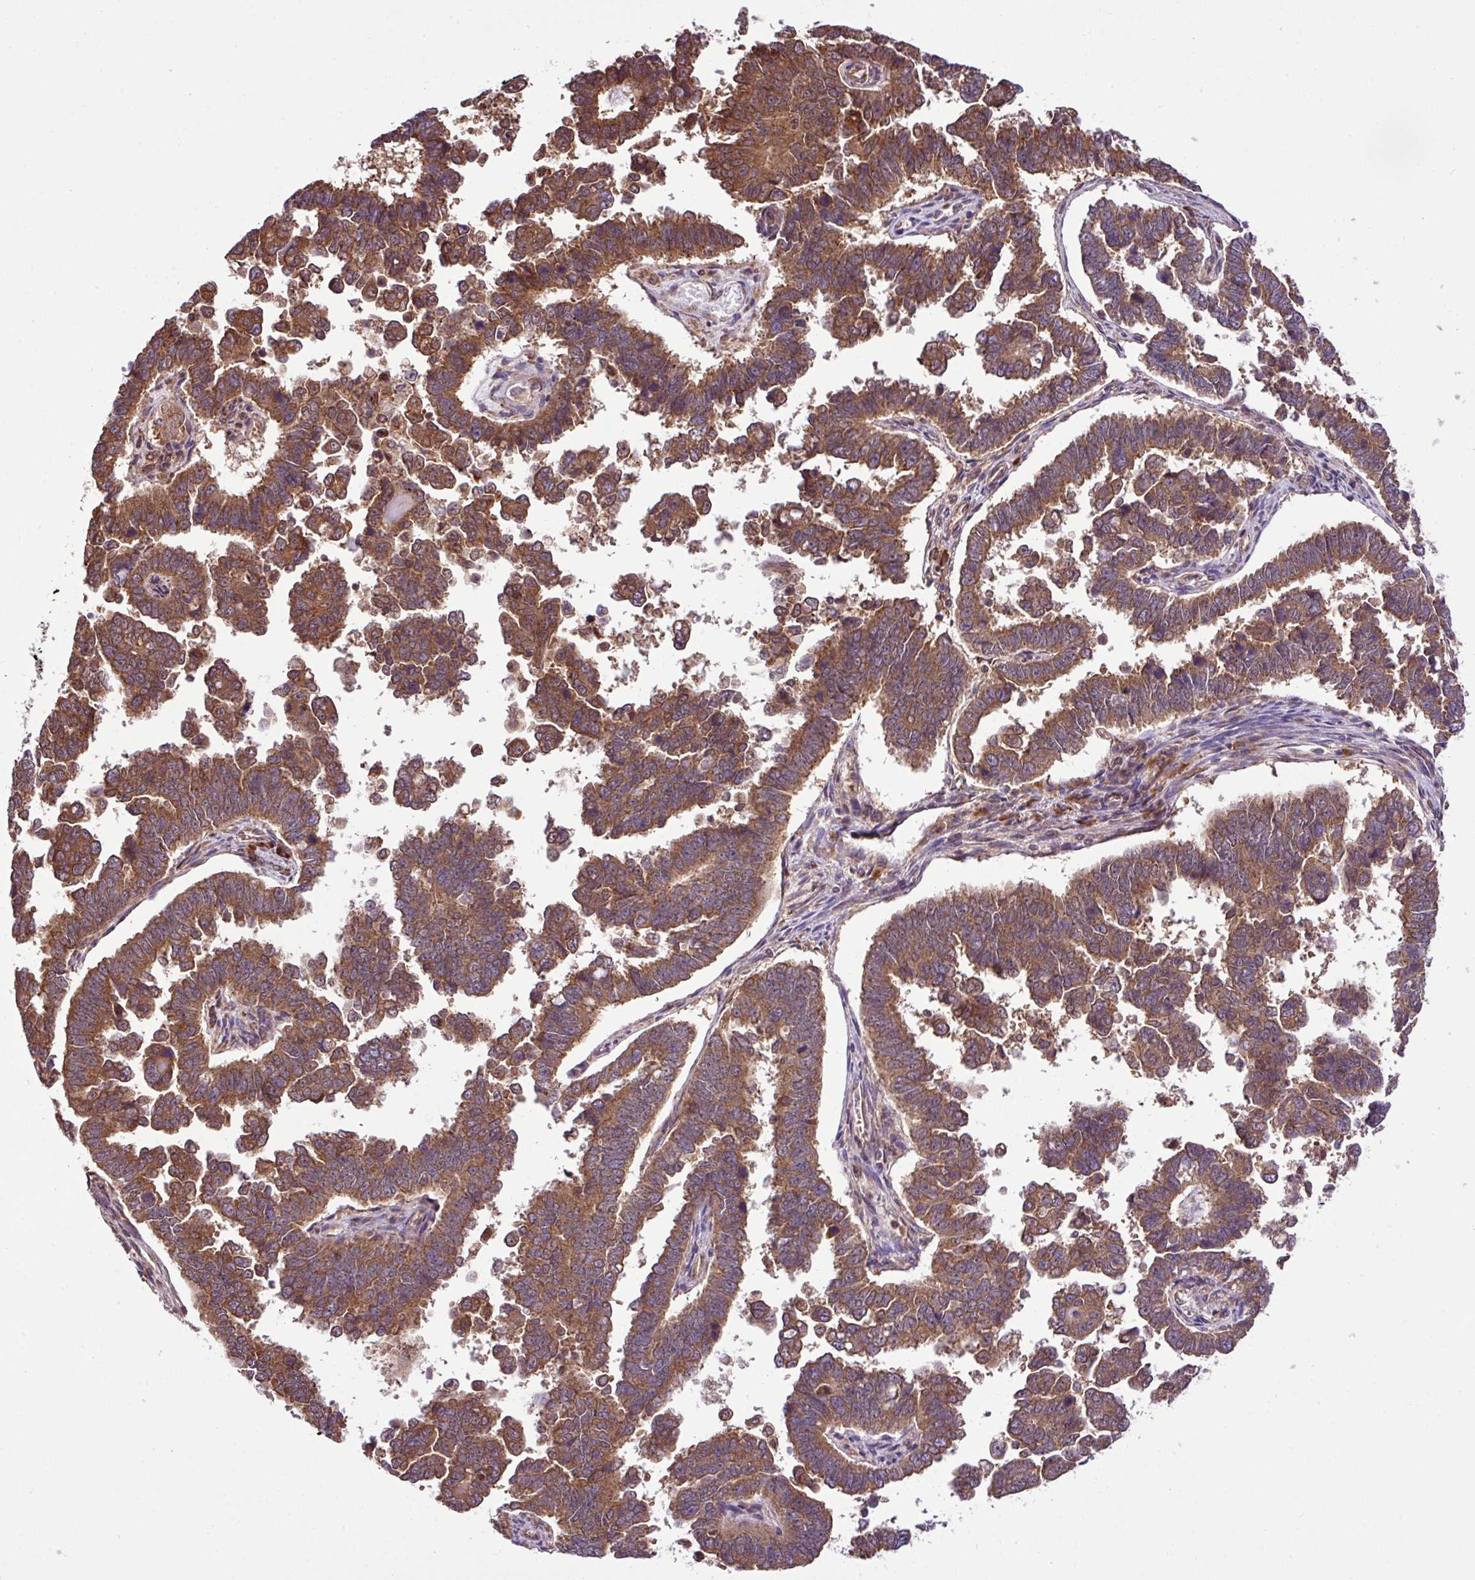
{"staining": {"intensity": "moderate", "quantity": ">75%", "location": "cytoplasmic/membranous"}, "tissue": "endometrial cancer", "cell_type": "Tumor cells", "image_type": "cancer", "snomed": [{"axis": "morphology", "description": "Adenocarcinoma, NOS"}, {"axis": "topography", "description": "Endometrium"}], "caption": "Human endometrial cancer stained for a protein (brown) shows moderate cytoplasmic/membranous positive expression in approximately >75% of tumor cells.", "gene": "DLGAP4", "patient": {"sex": "female", "age": 75}}